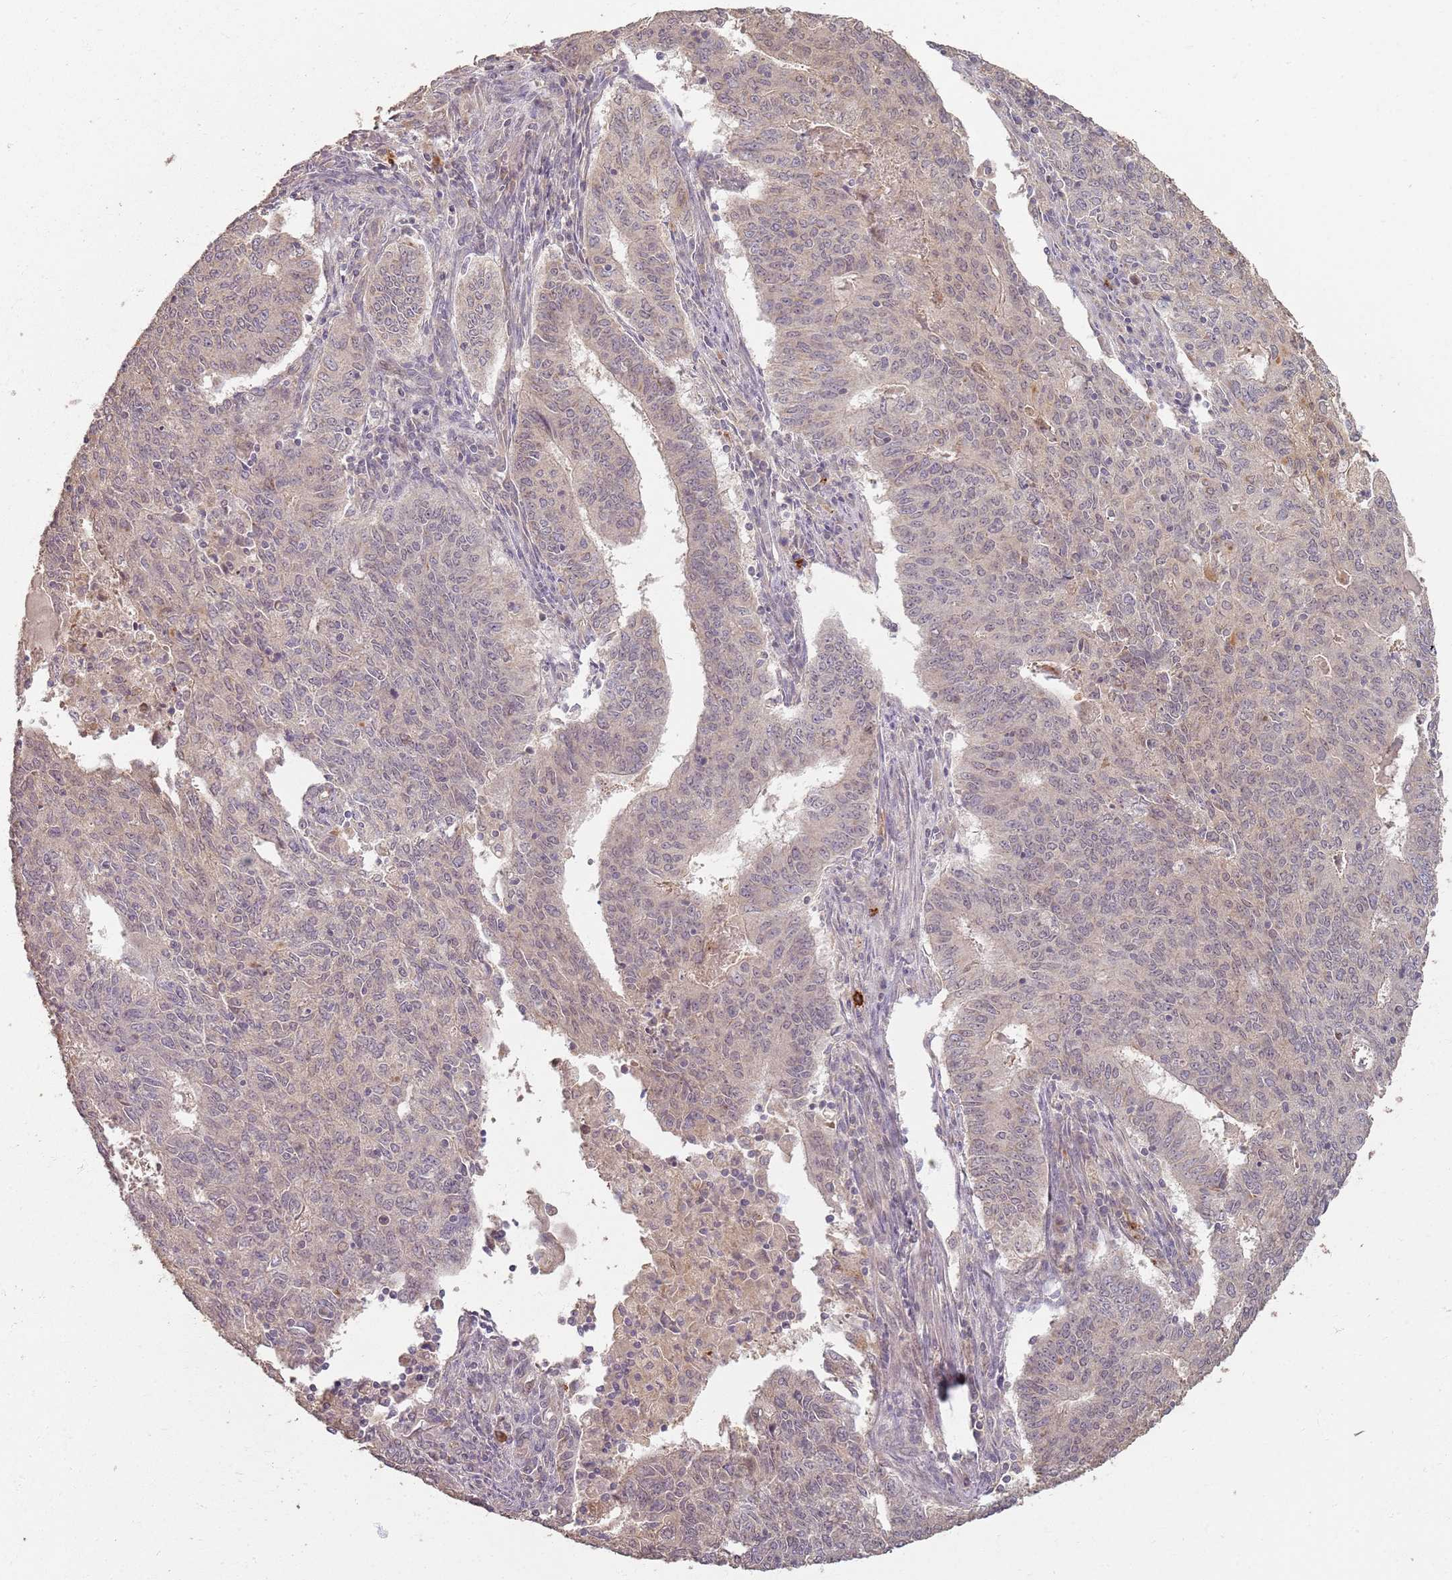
{"staining": {"intensity": "weak", "quantity": "25%-75%", "location": "cytoplasmic/membranous"}, "tissue": "endometrial cancer", "cell_type": "Tumor cells", "image_type": "cancer", "snomed": [{"axis": "morphology", "description": "Adenocarcinoma, NOS"}, {"axis": "topography", "description": "Endometrium"}], "caption": "Endometrial adenocarcinoma was stained to show a protein in brown. There is low levels of weak cytoplasmic/membranous staining in about 25%-75% of tumor cells.", "gene": "CCDC168", "patient": {"sex": "female", "age": 59}}